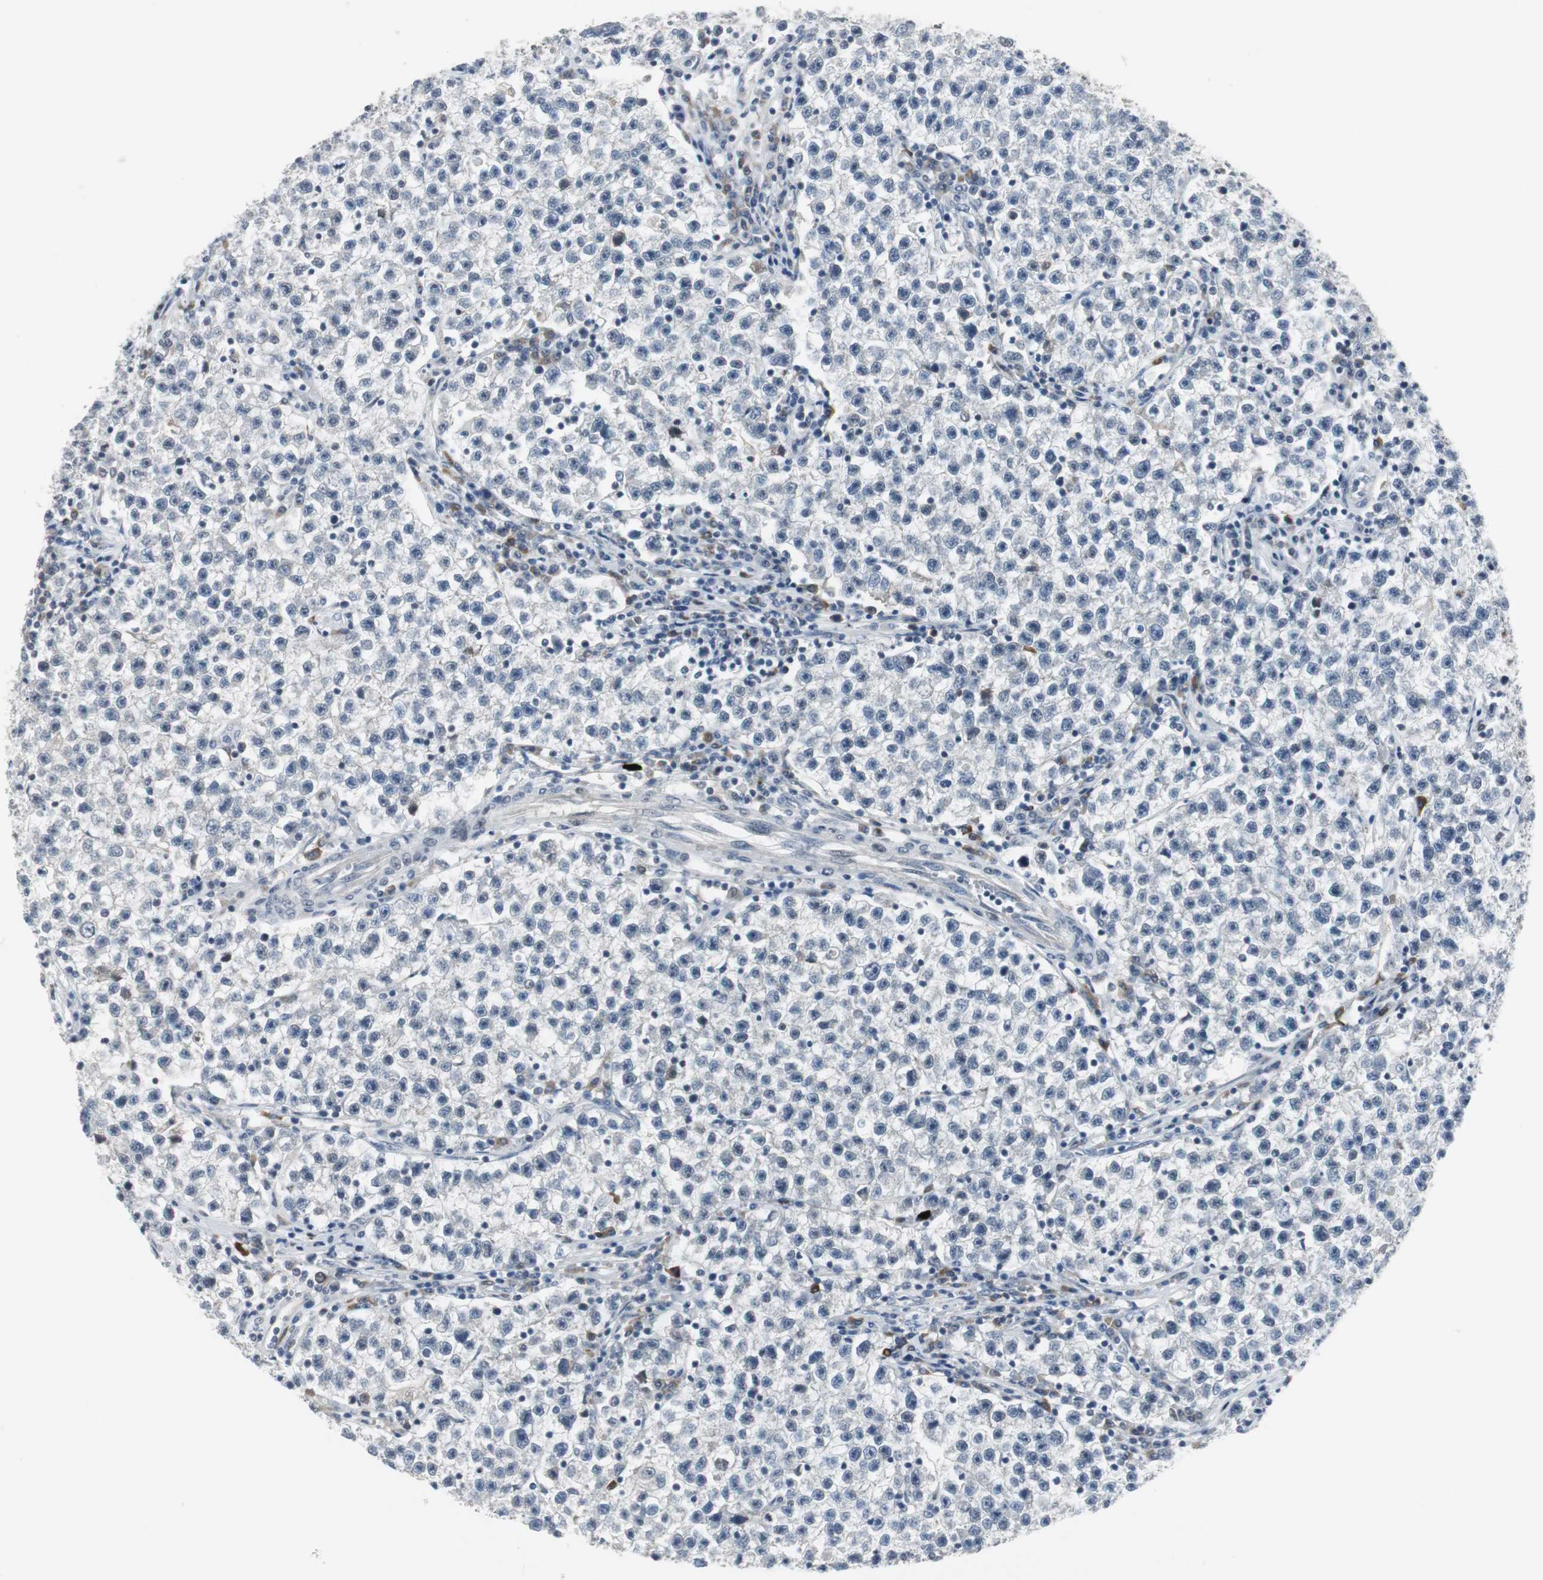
{"staining": {"intensity": "negative", "quantity": "none", "location": "none"}, "tissue": "testis cancer", "cell_type": "Tumor cells", "image_type": "cancer", "snomed": [{"axis": "morphology", "description": "Seminoma, NOS"}, {"axis": "topography", "description": "Testis"}], "caption": "The micrograph displays no staining of tumor cells in seminoma (testis).", "gene": "ELK1", "patient": {"sex": "male", "age": 22}}